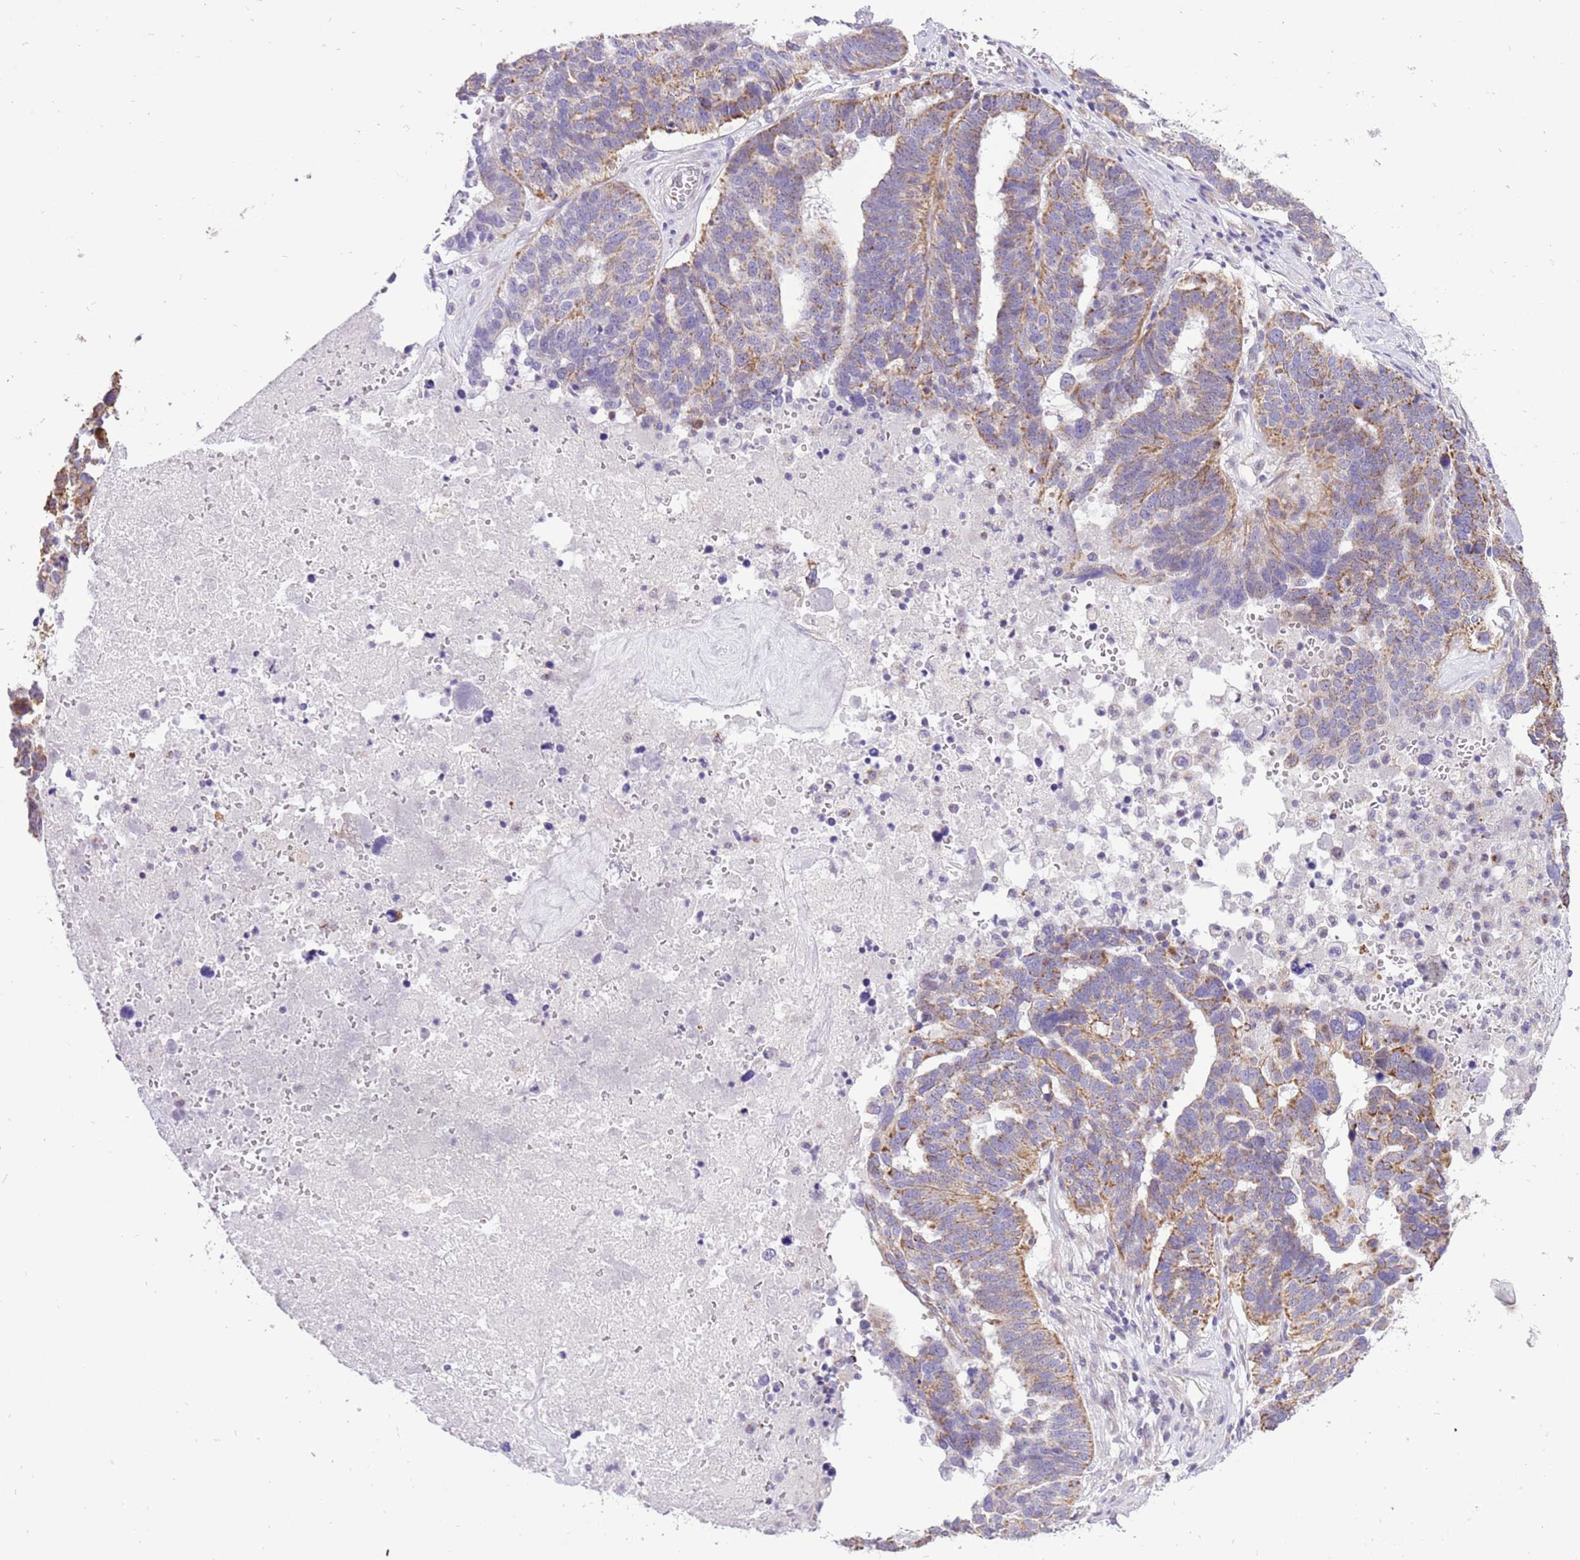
{"staining": {"intensity": "moderate", "quantity": "25%-75%", "location": "cytoplasmic/membranous"}, "tissue": "ovarian cancer", "cell_type": "Tumor cells", "image_type": "cancer", "snomed": [{"axis": "morphology", "description": "Cystadenocarcinoma, serous, NOS"}, {"axis": "topography", "description": "Ovary"}], "caption": "There is medium levels of moderate cytoplasmic/membranous expression in tumor cells of ovarian cancer (serous cystadenocarcinoma), as demonstrated by immunohistochemical staining (brown color).", "gene": "COX17", "patient": {"sex": "female", "age": 59}}